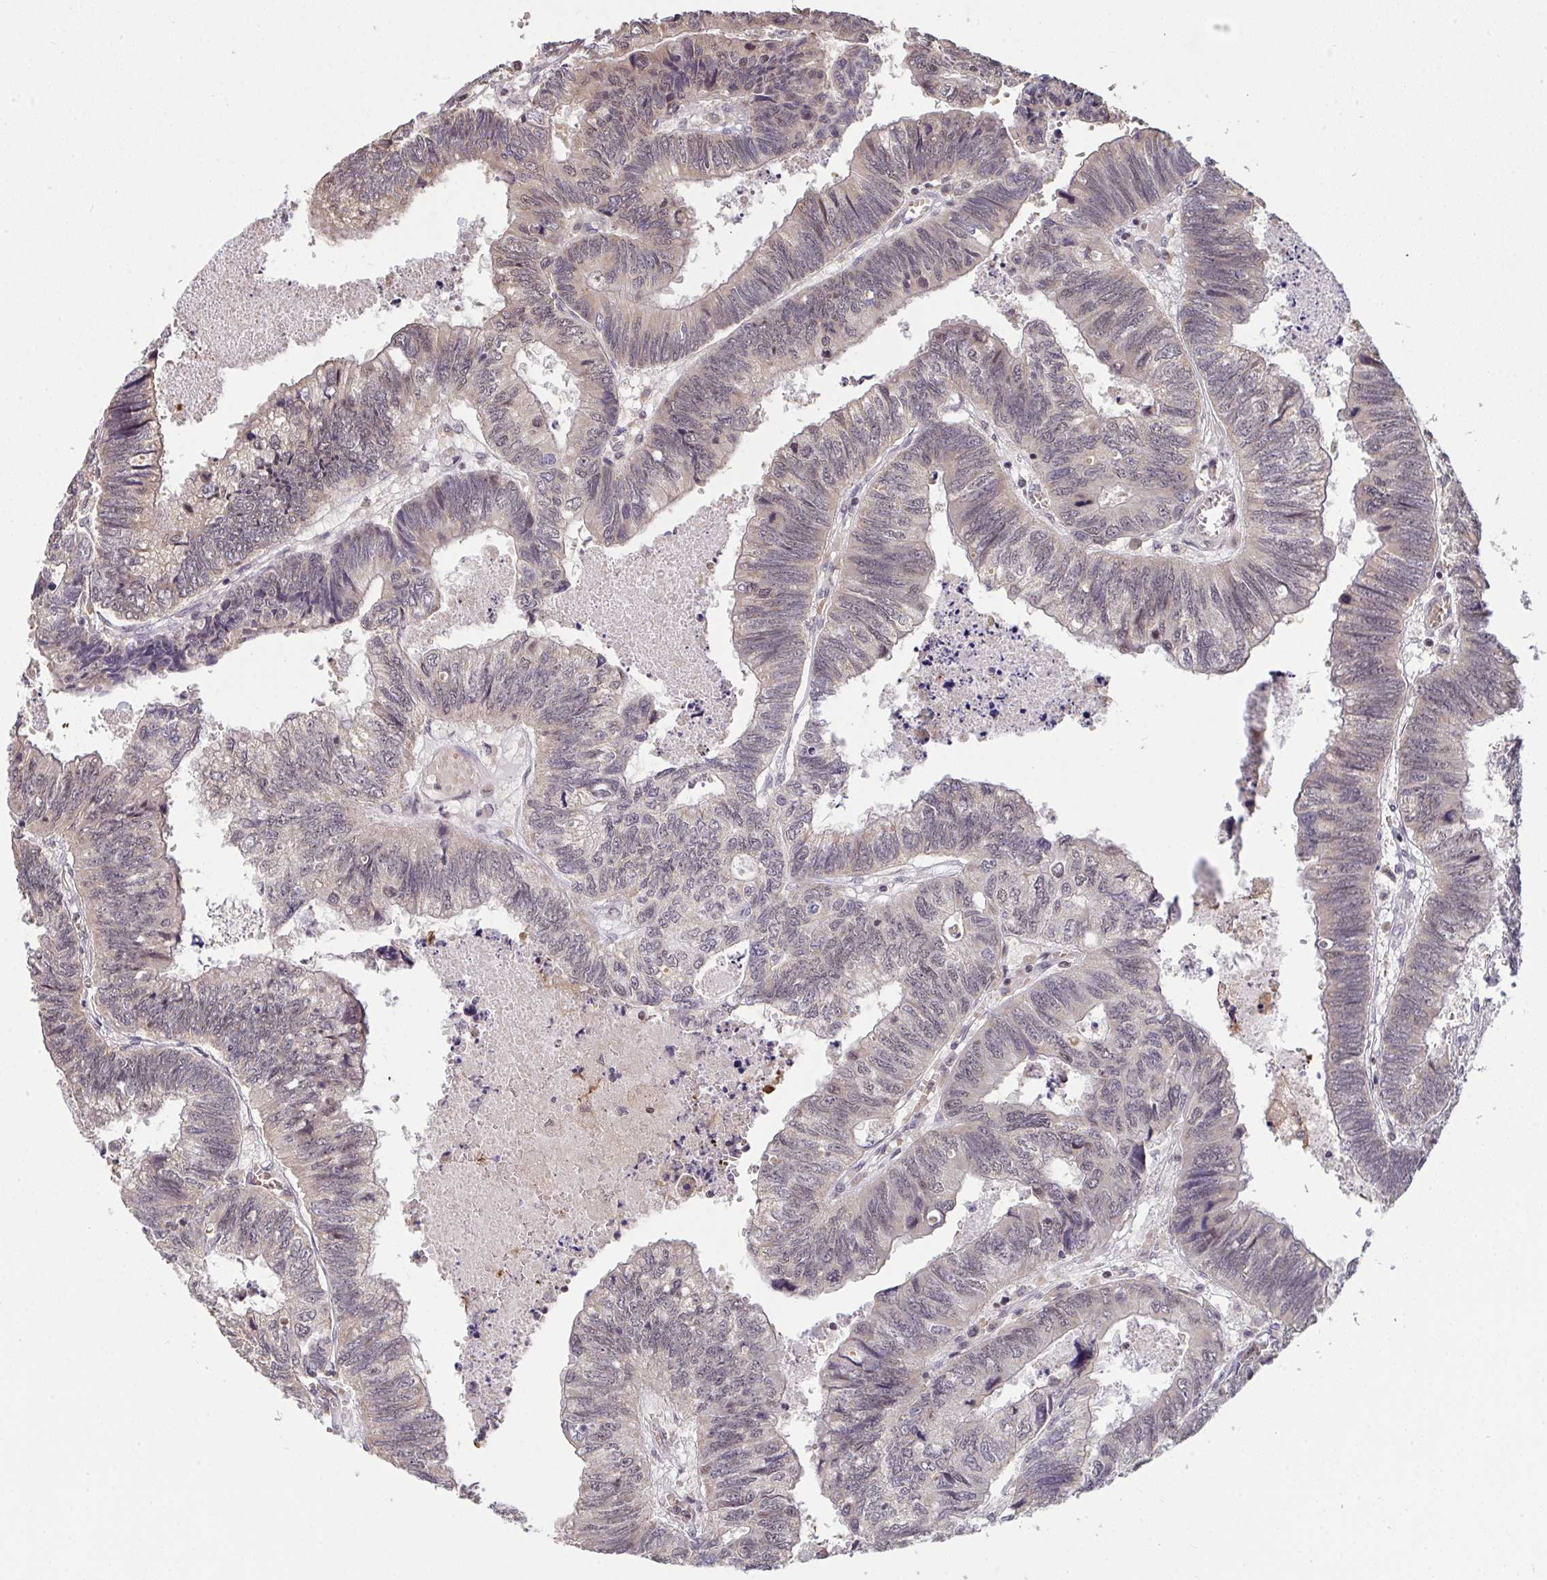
{"staining": {"intensity": "moderate", "quantity": "25%-75%", "location": "nuclear"}, "tissue": "colorectal cancer", "cell_type": "Tumor cells", "image_type": "cancer", "snomed": [{"axis": "morphology", "description": "Adenocarcinoma, NOS"}, {"axis": "topography", "description": "Colon"}], "caption": "An IHC histopathology image of neoplastic tissue is shown. Protein staining in brown shows moderate nuclear positivity in colorectal adenocarcinoma within tumor cells.", "gene": "SAP30", "patient": {"sex": "male", "age": 62}}